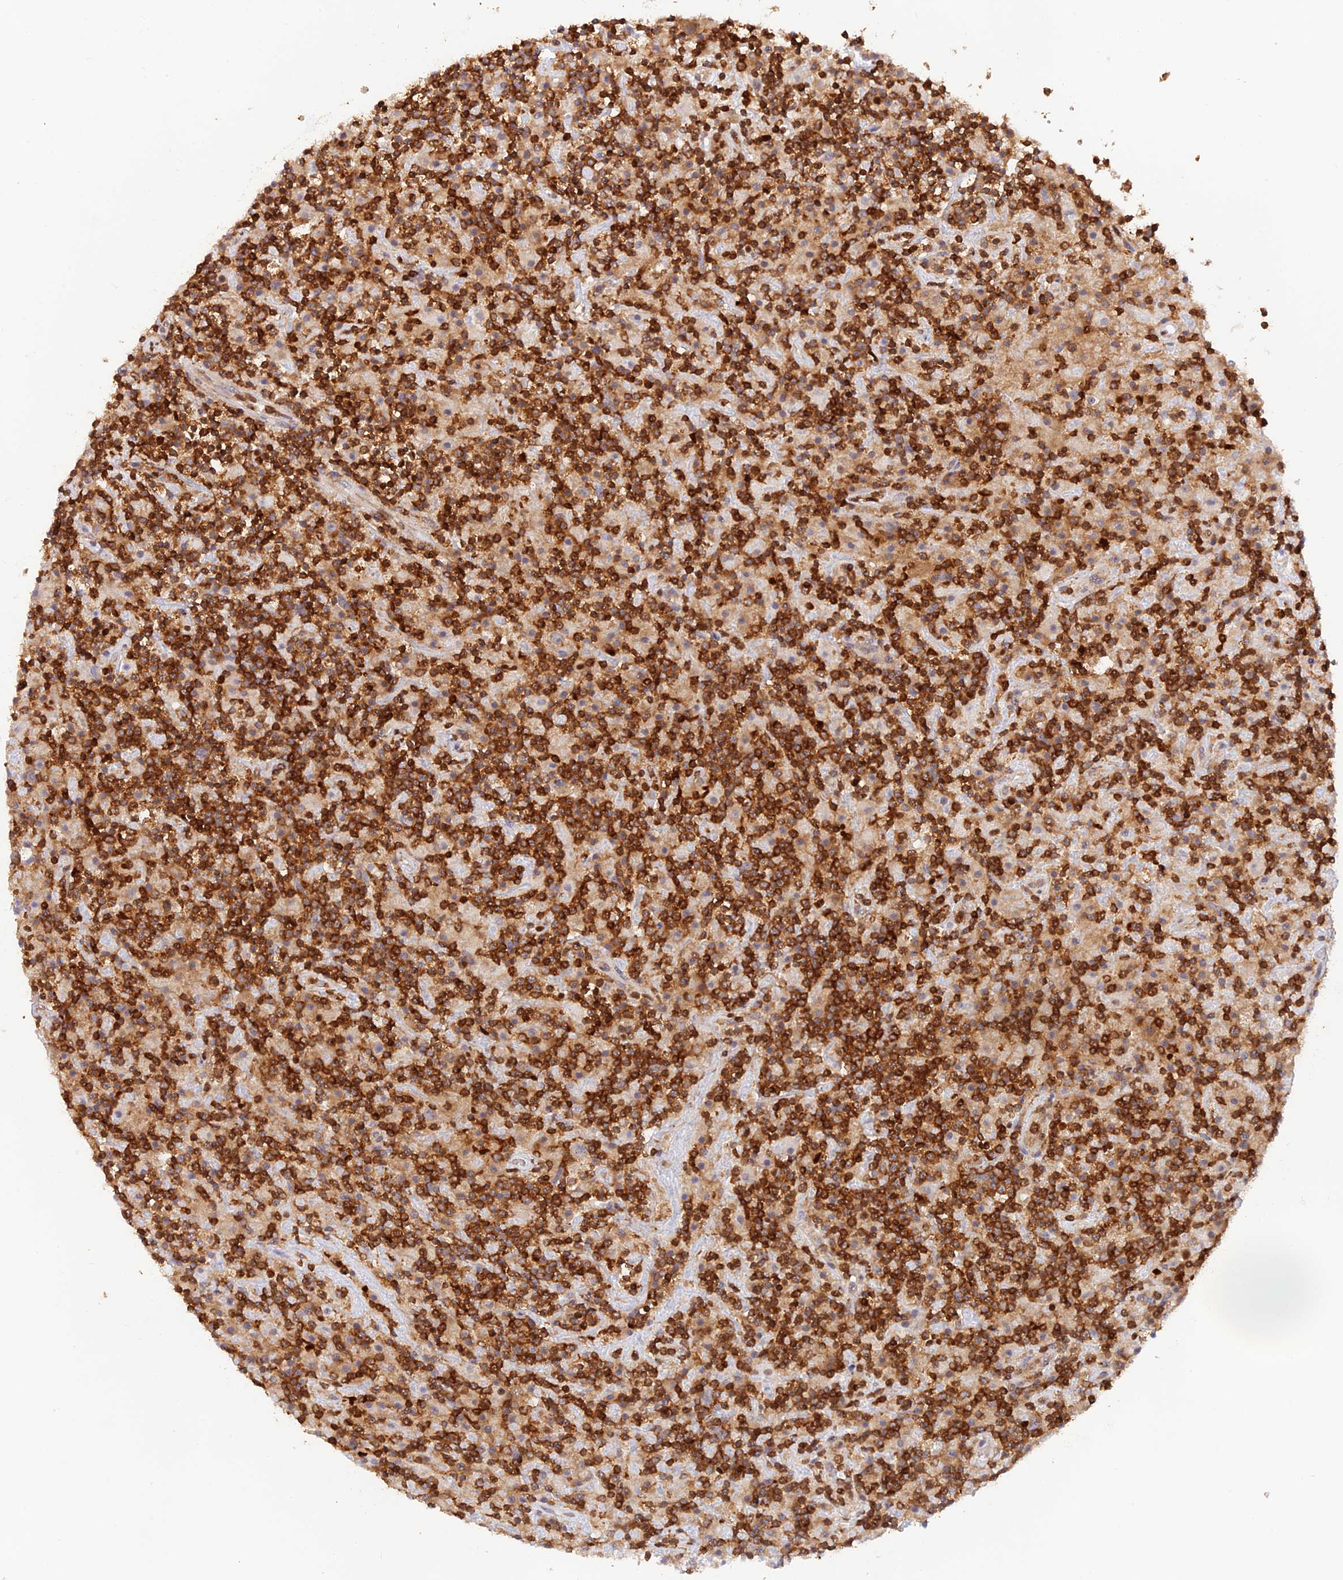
{"staining": {"intensity": "negative", "quantity": "none", "location": "none"}, "tissue": "lymphoma", "cell_type": "Tumor cells", "image_type": "cancer", "snomed": [{"axis": "morphology", "description": "Hodgkin's disease, NOS"}, {"axis": "topography", "description": "Lymph node"}], "caption": "This is an immunohistochemistry image of Hodgkin's disease. There is no staining in tumor cells.", "gene": "DENND1C", "patient": {"sex": "male", "age": 70}}